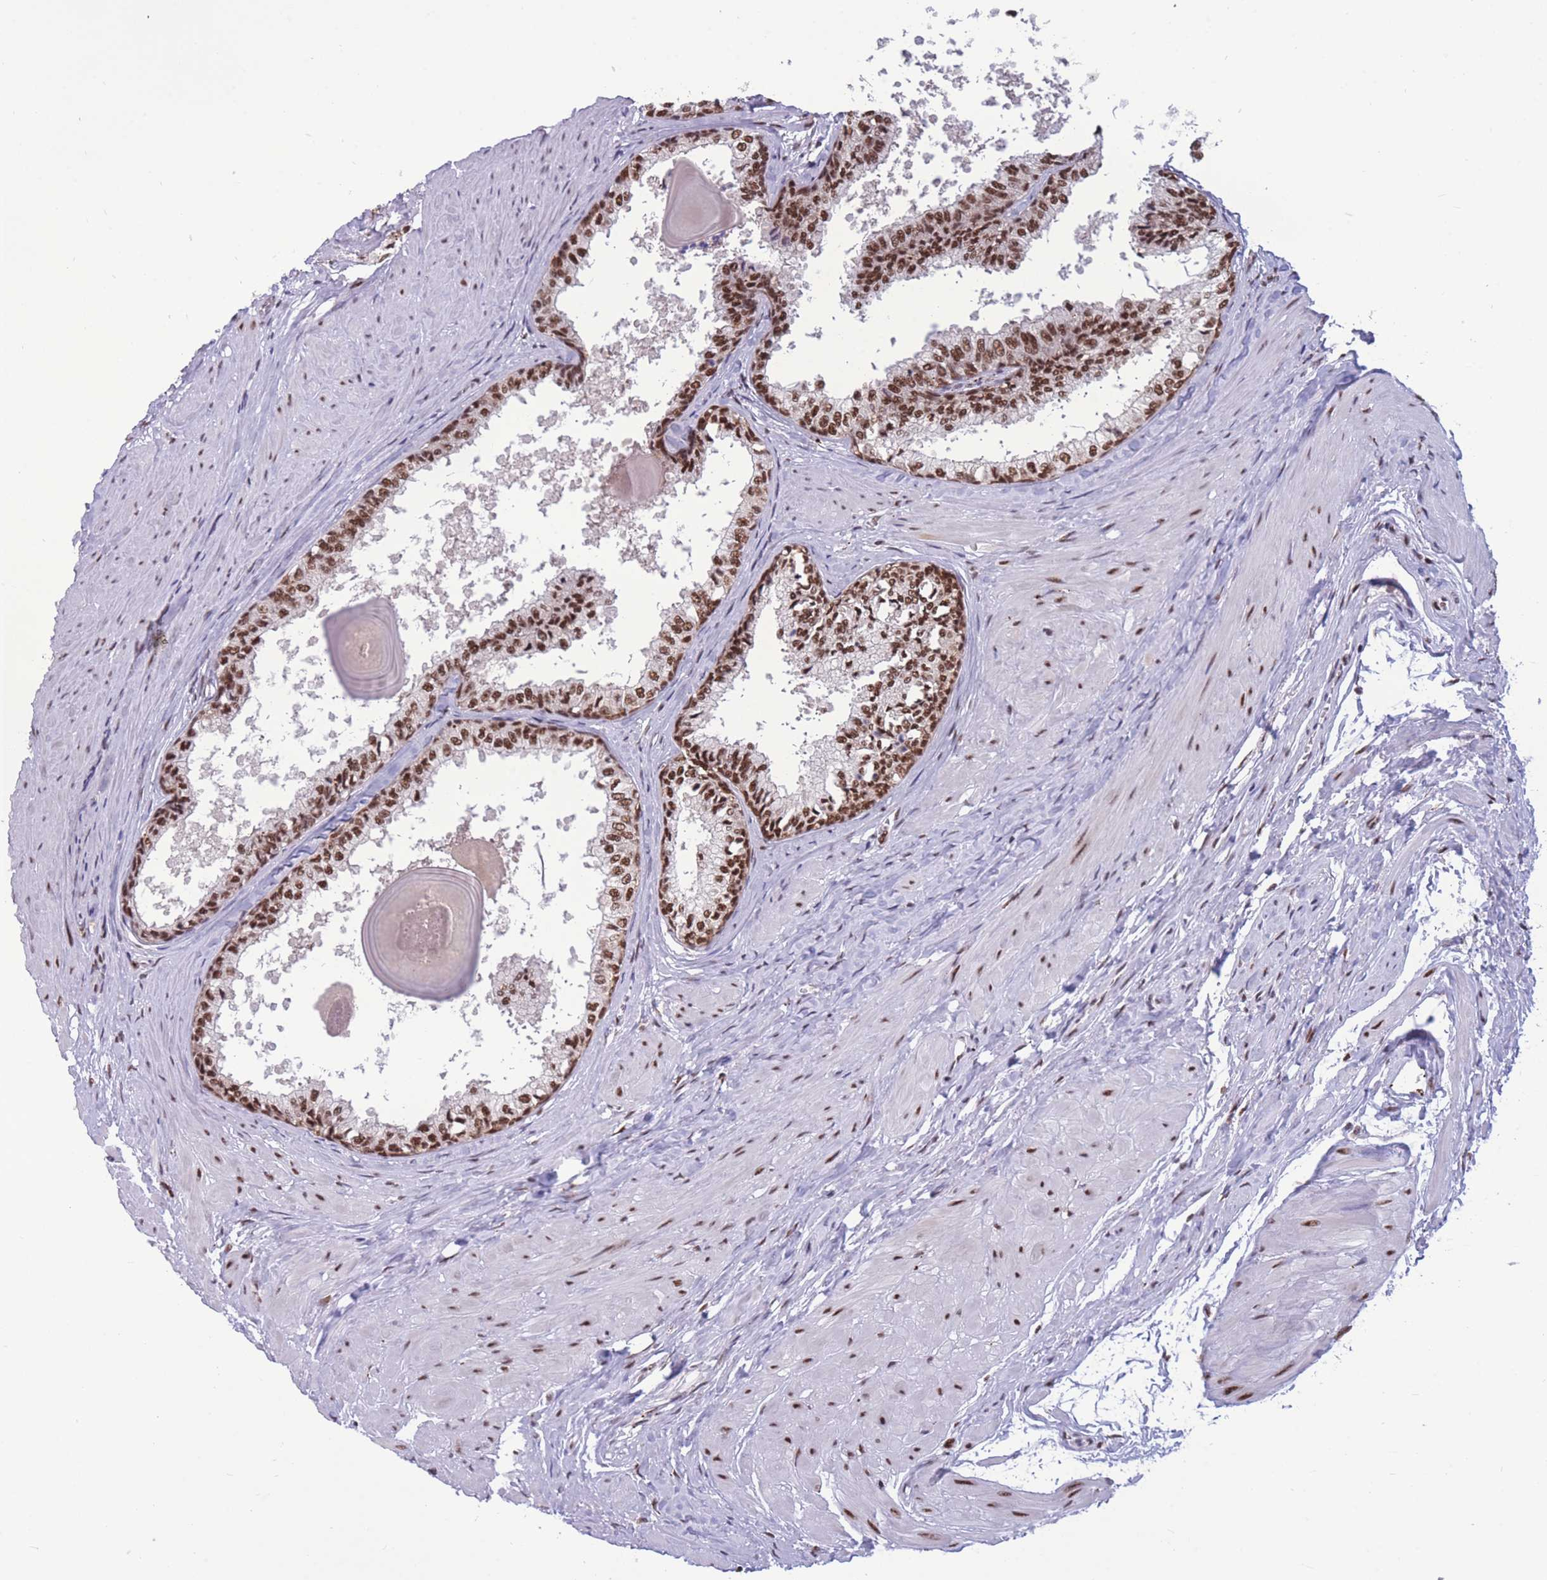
{"staining": {"intensity": "strong", "quantity": ">75%", "location": "nuclear"}, "tissue": "prostate", "cell_type": "Glandular cells", "image_type": "normal", "snomed": [{"axis": "morphology", "description": "Normal tissue, NOS"}, {"axis": "topography", "description": "Prostate"}], "caption": "Approximately >75% of glandular cells in unremarkable prostate demonstrate strong nuclear protein expression as visualized by brown immunohistochemical staining.", "gene": "PRPF19", "patient": {"sex": "male", "age": 48}}